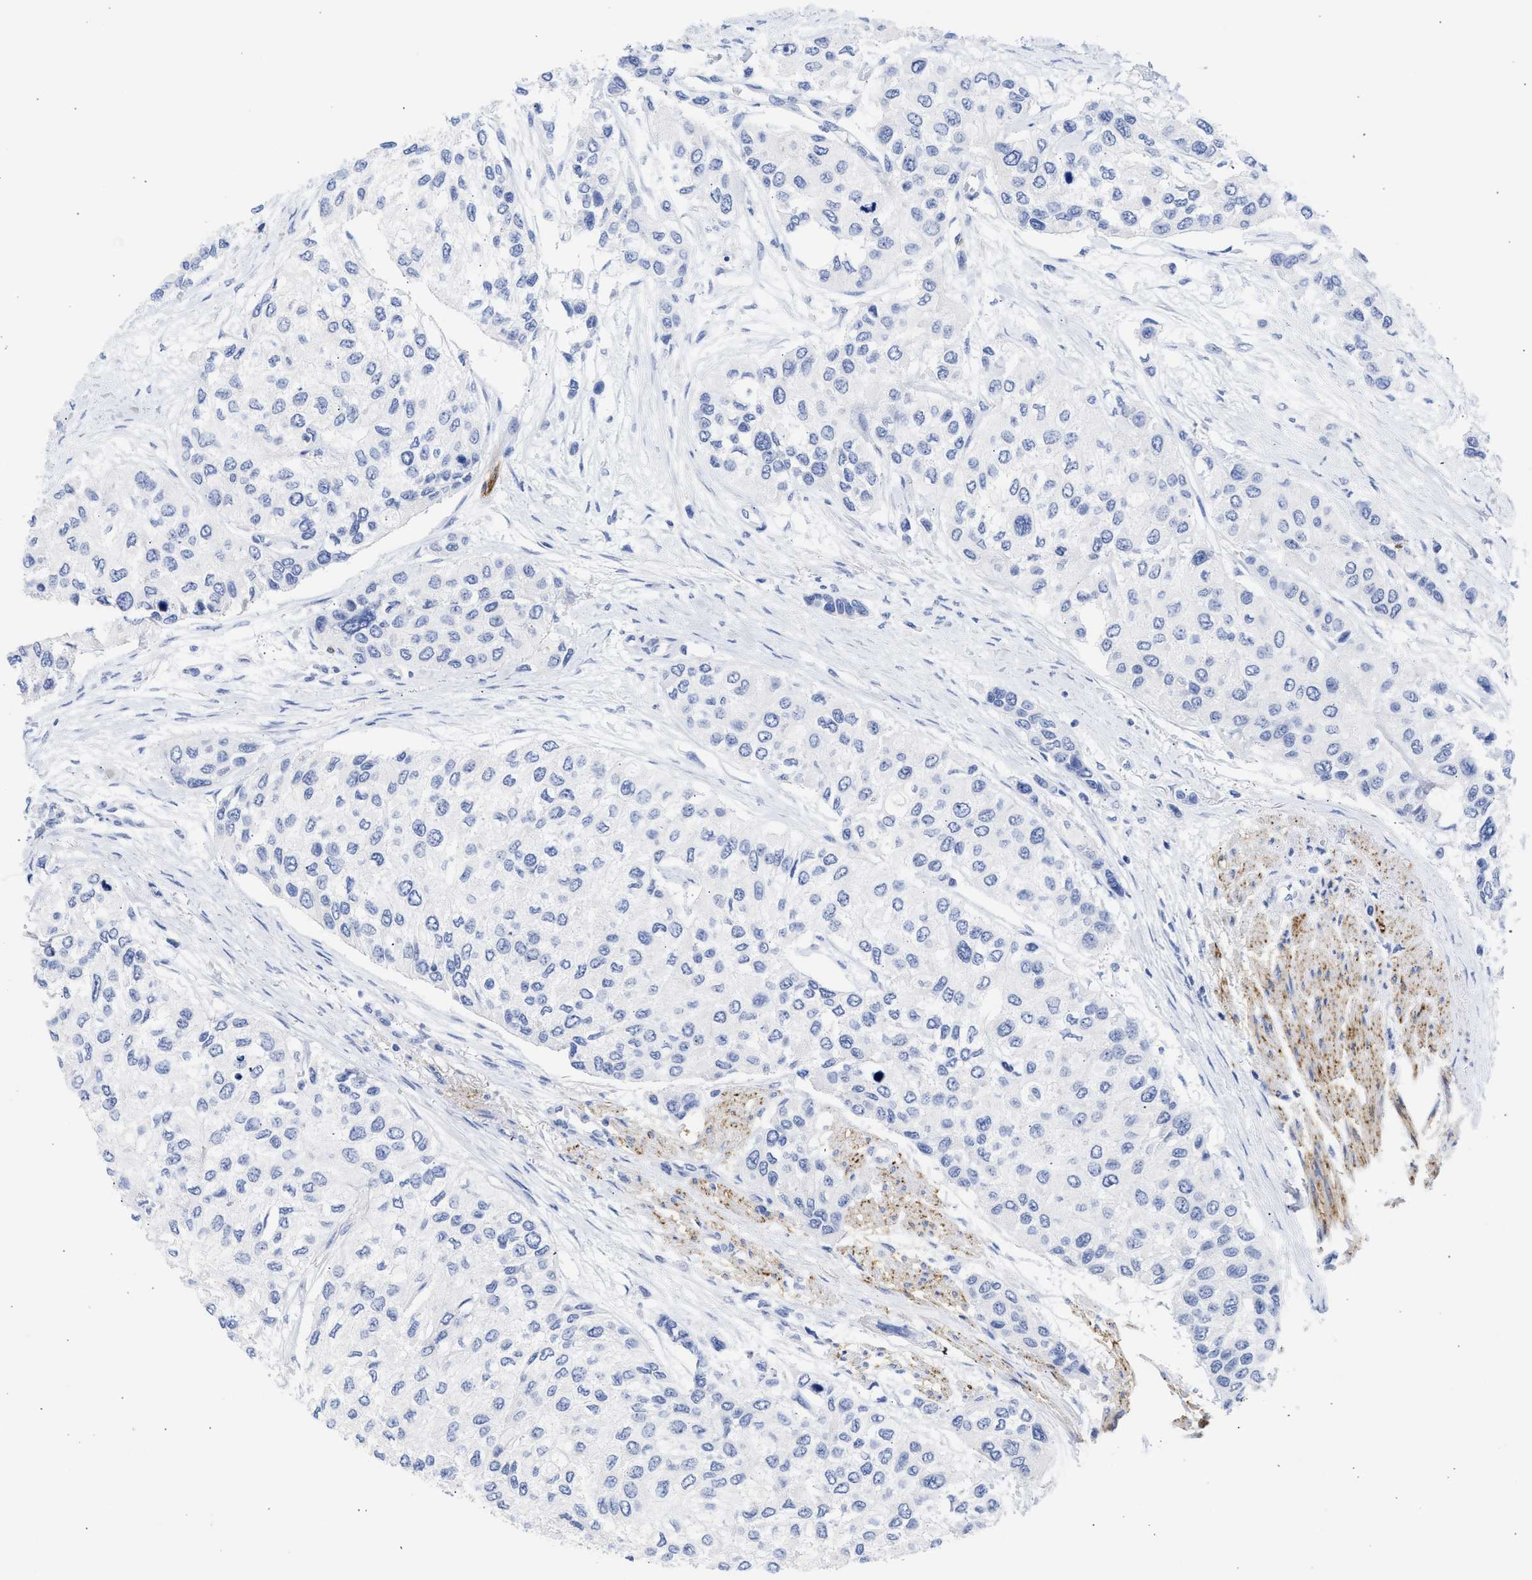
{"staining": {"intensity": "negative", "quantity": "none", "location": "none"}, "tissue": "urothelial cancer", "cell_type": "Tumor cells", "image_type": "cancer", "snomed": [{"axis": "morphology", "description": "Urothelial carcinoma, High grade"}, {"axis": "topography", "description": "Urinary bladder"}], "caption": "Tumor cells are negative for protein expression in human urothelial cancer.", "gene": "NCAM1", "patient": {"sex": "female", "age": 56}}